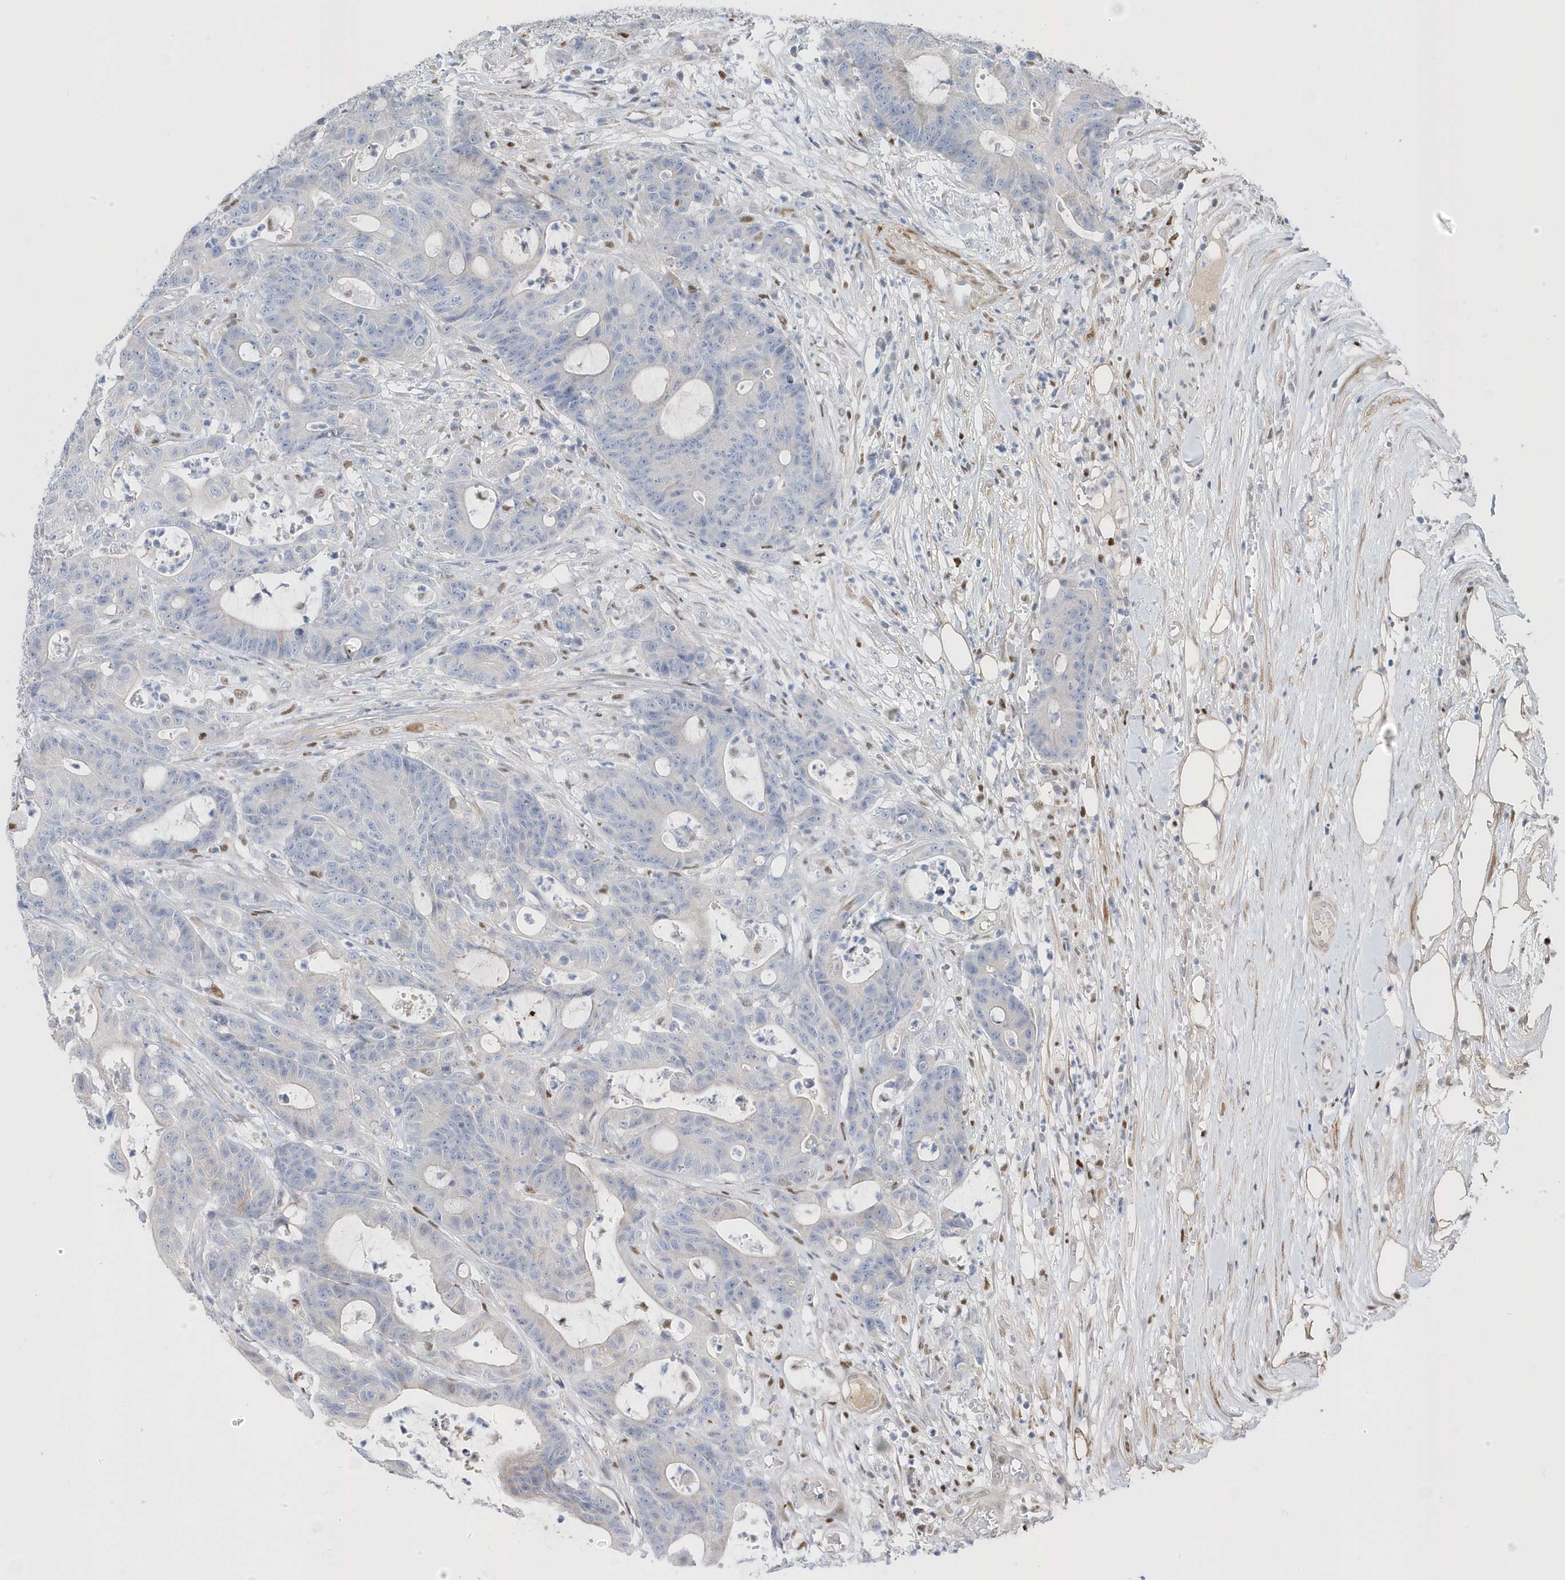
{"staining": {"intensity": "negative", "quantity": "none", "location": "none"}, "tissue": "colorectal cancer", "cell_type": "Tumor cells", "image_type": "cancer", "snomed": [{"axis": "morphology", "description": "Adenocarcinoma, NOS"}, {"axis": "topography", "description": "Colon"}], "caption": "Immunohistochemistry (IHC) photomicrograph of neoplastic tissue: human colorectal cancer (adenocarcinoma) stained with DAB (3,3'-diaminobenzidine) shows no significant protein staining in tumor cells. The staining is performed using DAB brown chromogen with nuclei counter-stained in using hematoxylin.", "gene": "GTPBP6", "patient": {"sex": "female", "age": 84}}